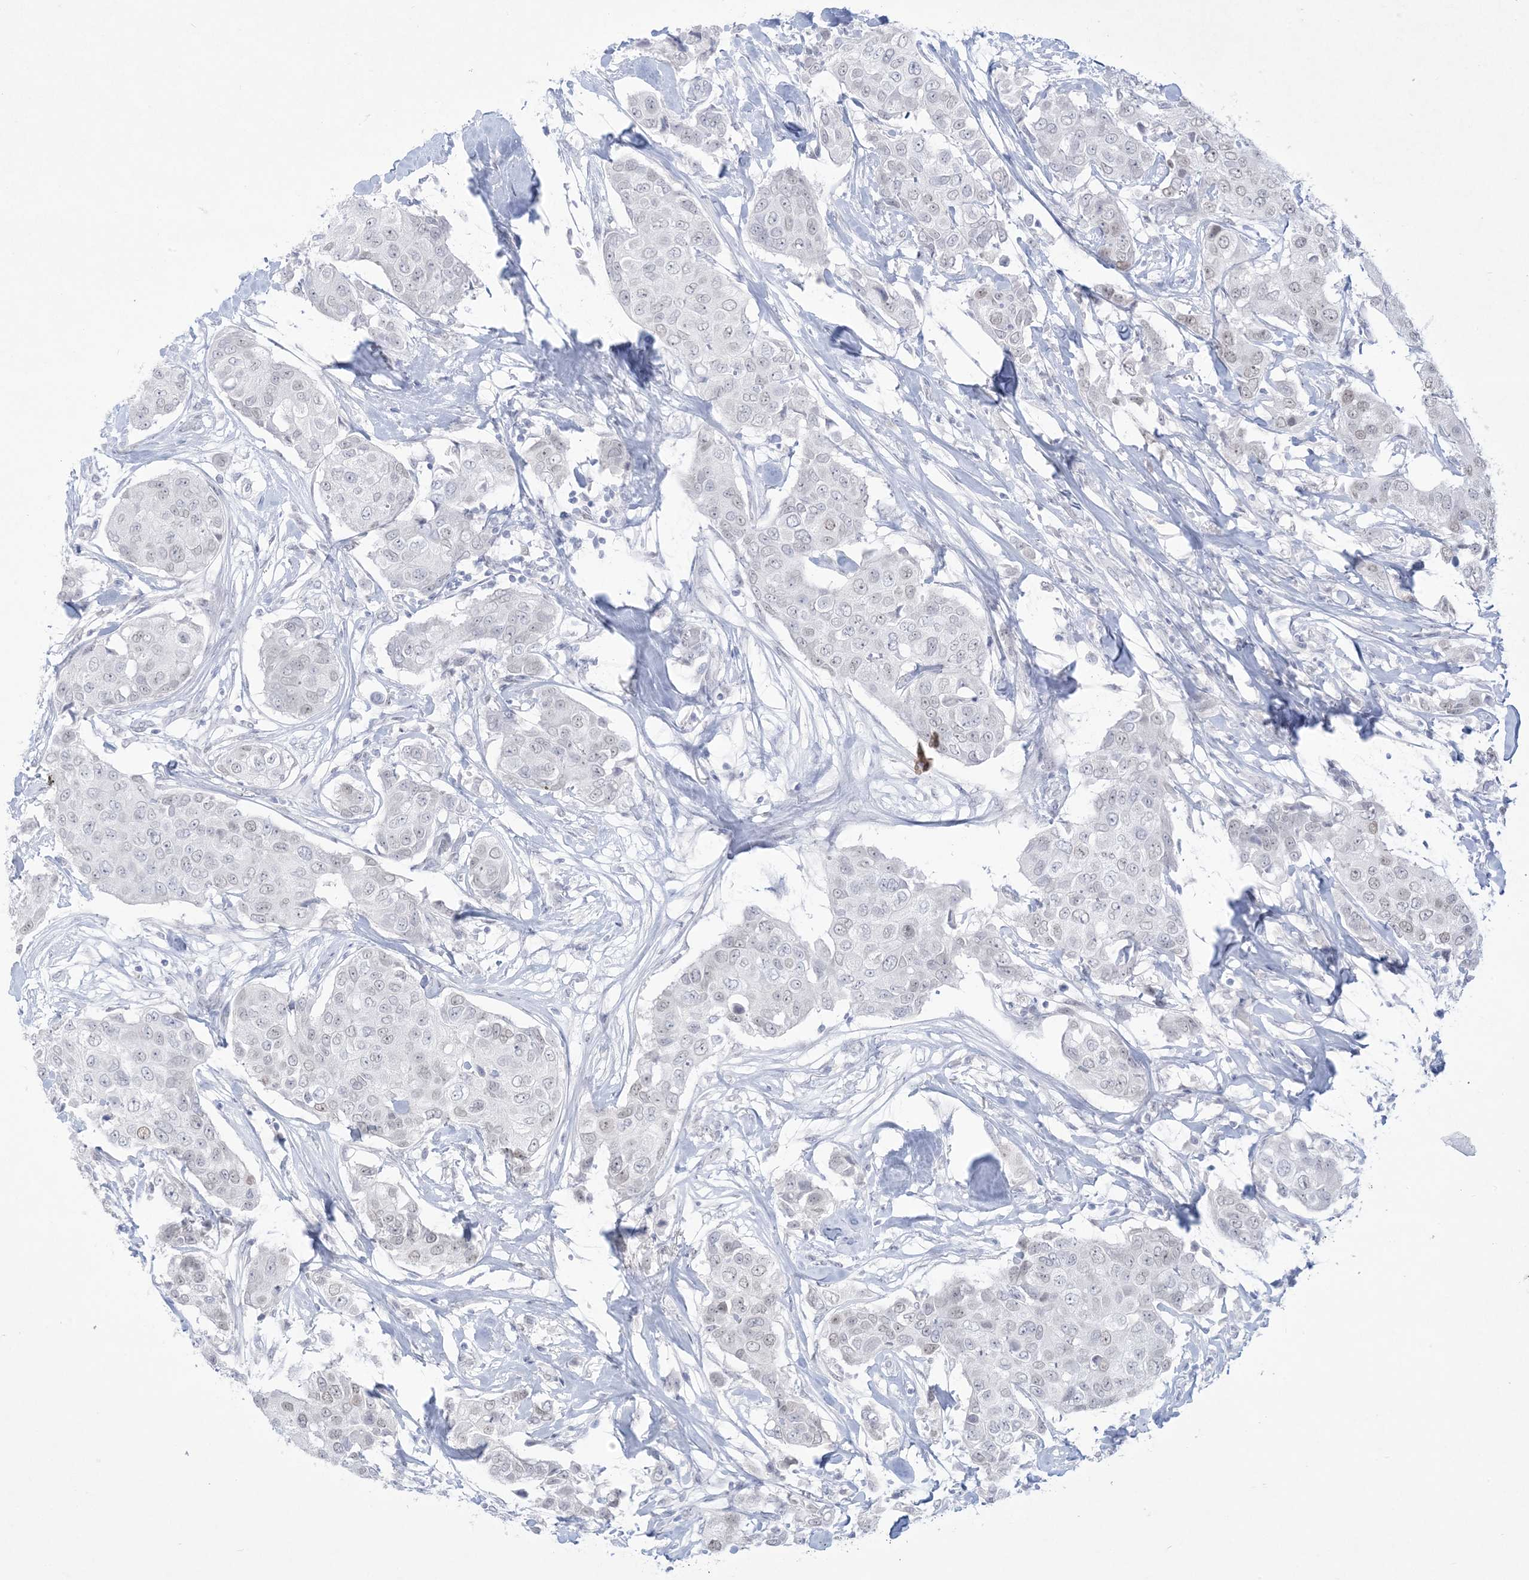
{"staining": {"intensity": "negative", "quantity": "none", "location": "none"}, "tissue": "breast cancer", "cell_type": "Tumor cells", "image_type": "cancer", "snomed": [{"axis": "morphology", "description": "Duct carcinoma"}, {"axis": "topography", "description": "Breast"}], "caption": "Intraductal carcinoma (breast) was stained to show a protein in brown. There is no significant expression in tumor cells.", "gene": "HOMEZ", "patient": {"sex": "female", "age": 80}}